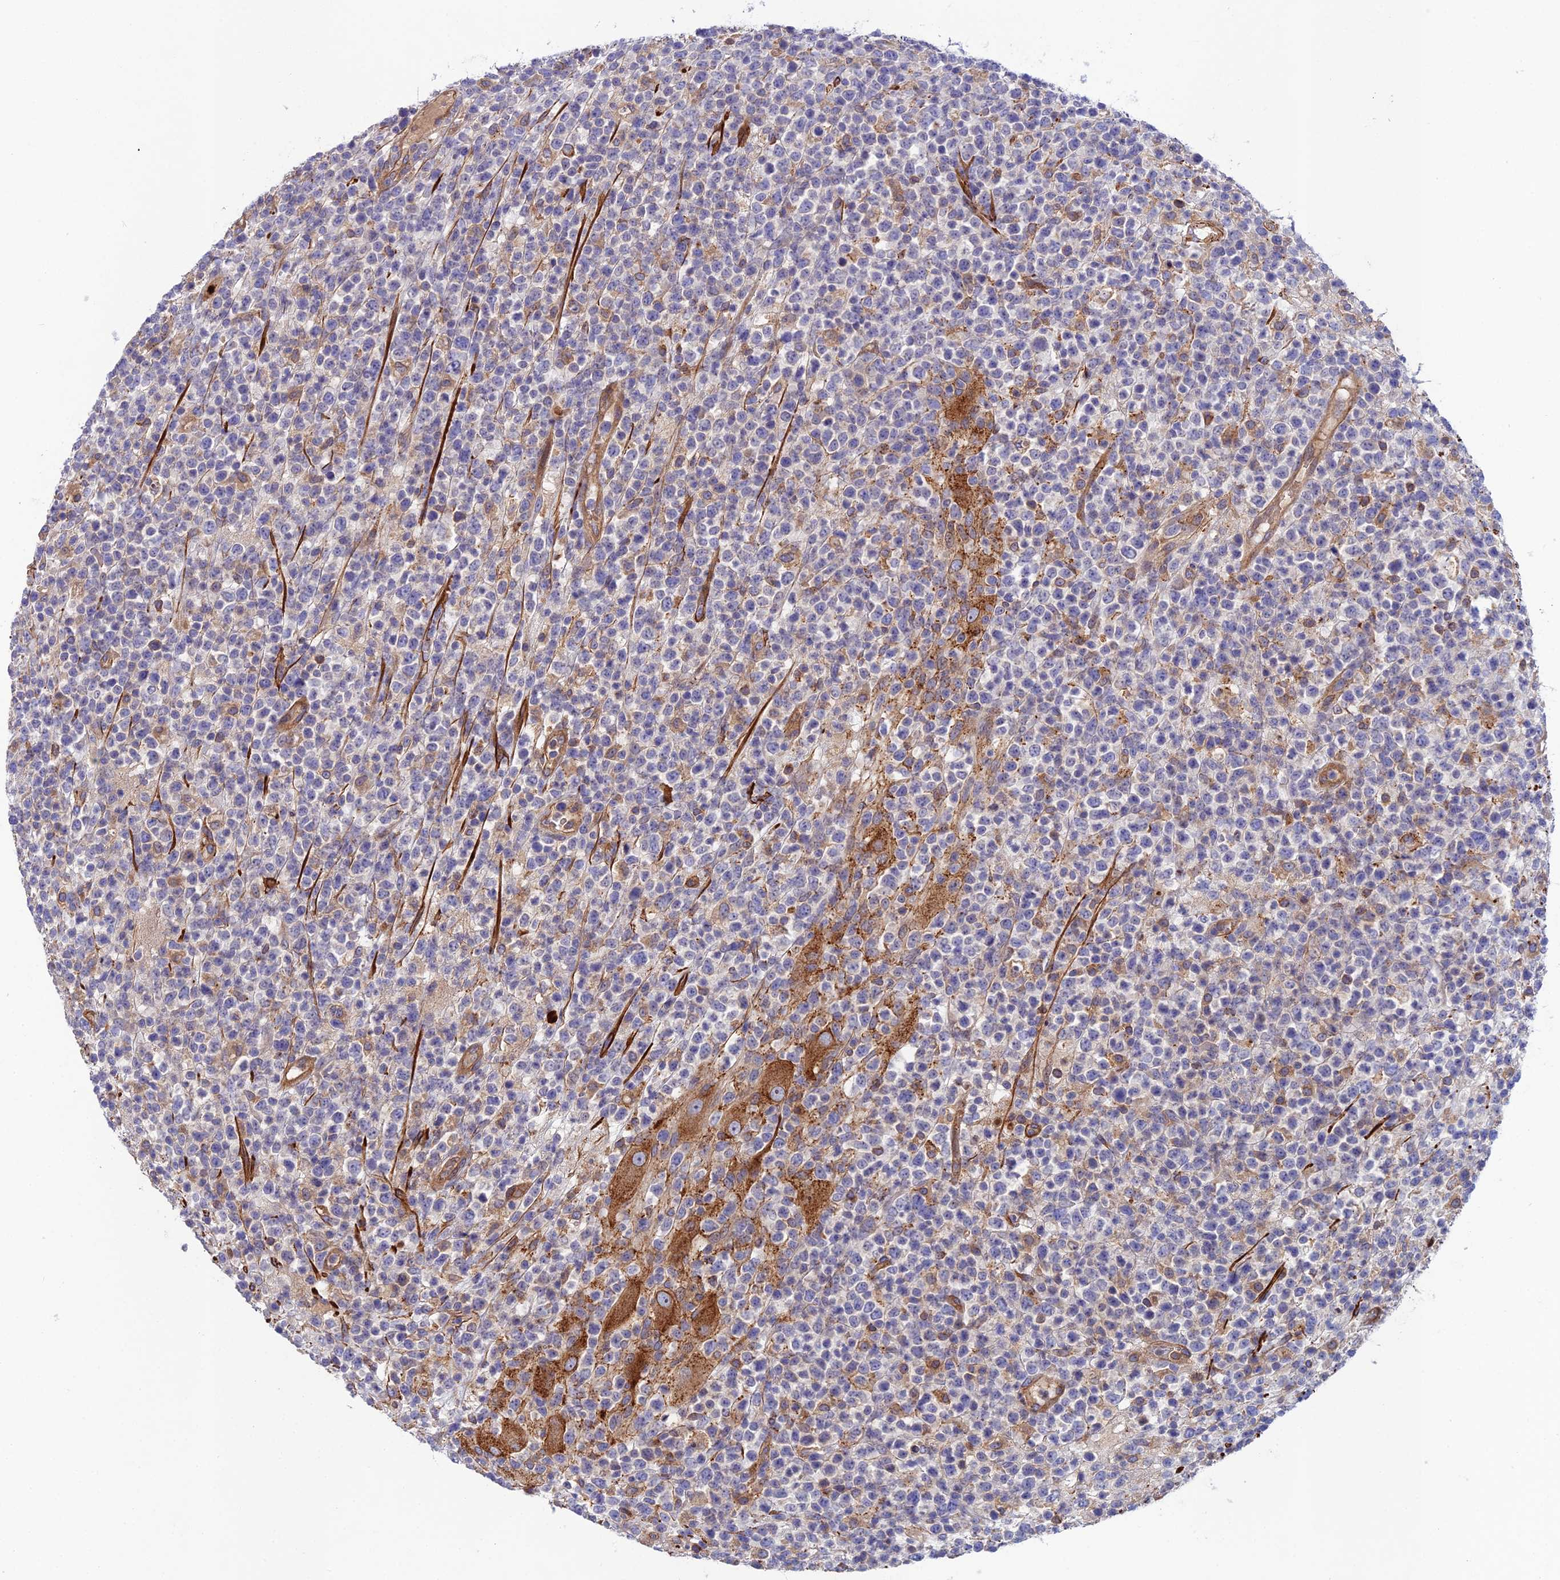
{"staining": {"intensity": "negative", "quantity": "none", "location": "none"}, "tissue": "lymphoma", "cell_type": "Tumor cells", "image_type": "cancer", "snomed": [{"axis": "morphology", "description": "Malignant lymphoma, non-Hodgkin's type, High grade"}, {"axis": "topography", "description": "Colon"}], "caption": "Protein analysis of malignant lymphoma, non-Hodgkin's type (high-grade) exhibits no significant positivity in tumor cells.", "gene": "RALGAPA2", "patient": {"sex": "female", "age": 53}}